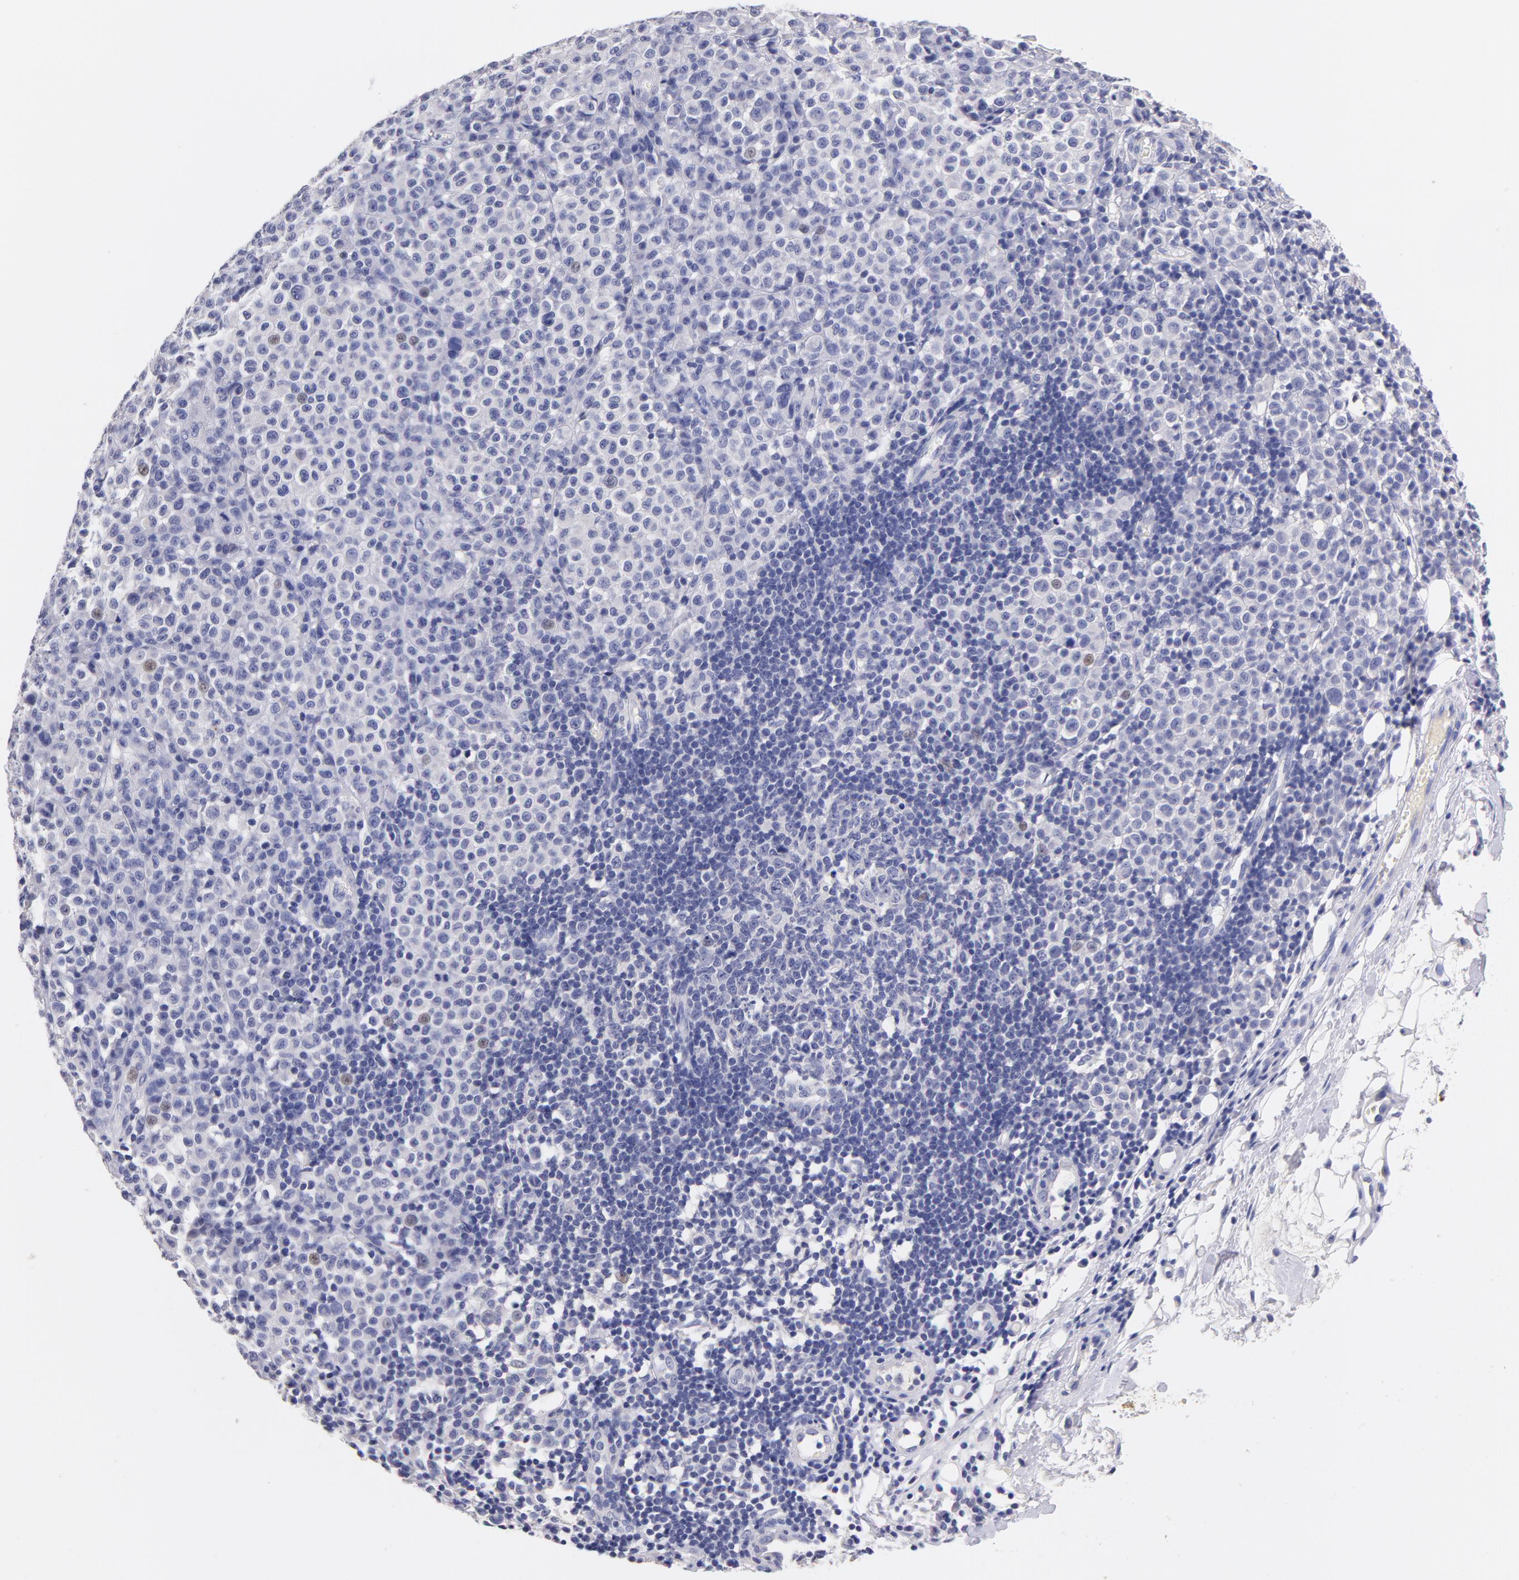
{"staining": {"intensity": "weak", "quantity": "<25%", "location": "nuclear"}, "tissue": "melanoma", "cell_type": "Tumor cells", "image_type": "cancer", "snomed": [{"axis": "morphology", "description": "Malignant melanoma, Metastatic site"}, {"axis": "topography", "description": "Skin"}], "caption": "Human melanoma stained for a protein using immunohistochemistry demonstrates no staining in tumor cells.", "gene": "CD44", "patient": {"sex": "male", "age": 32}}